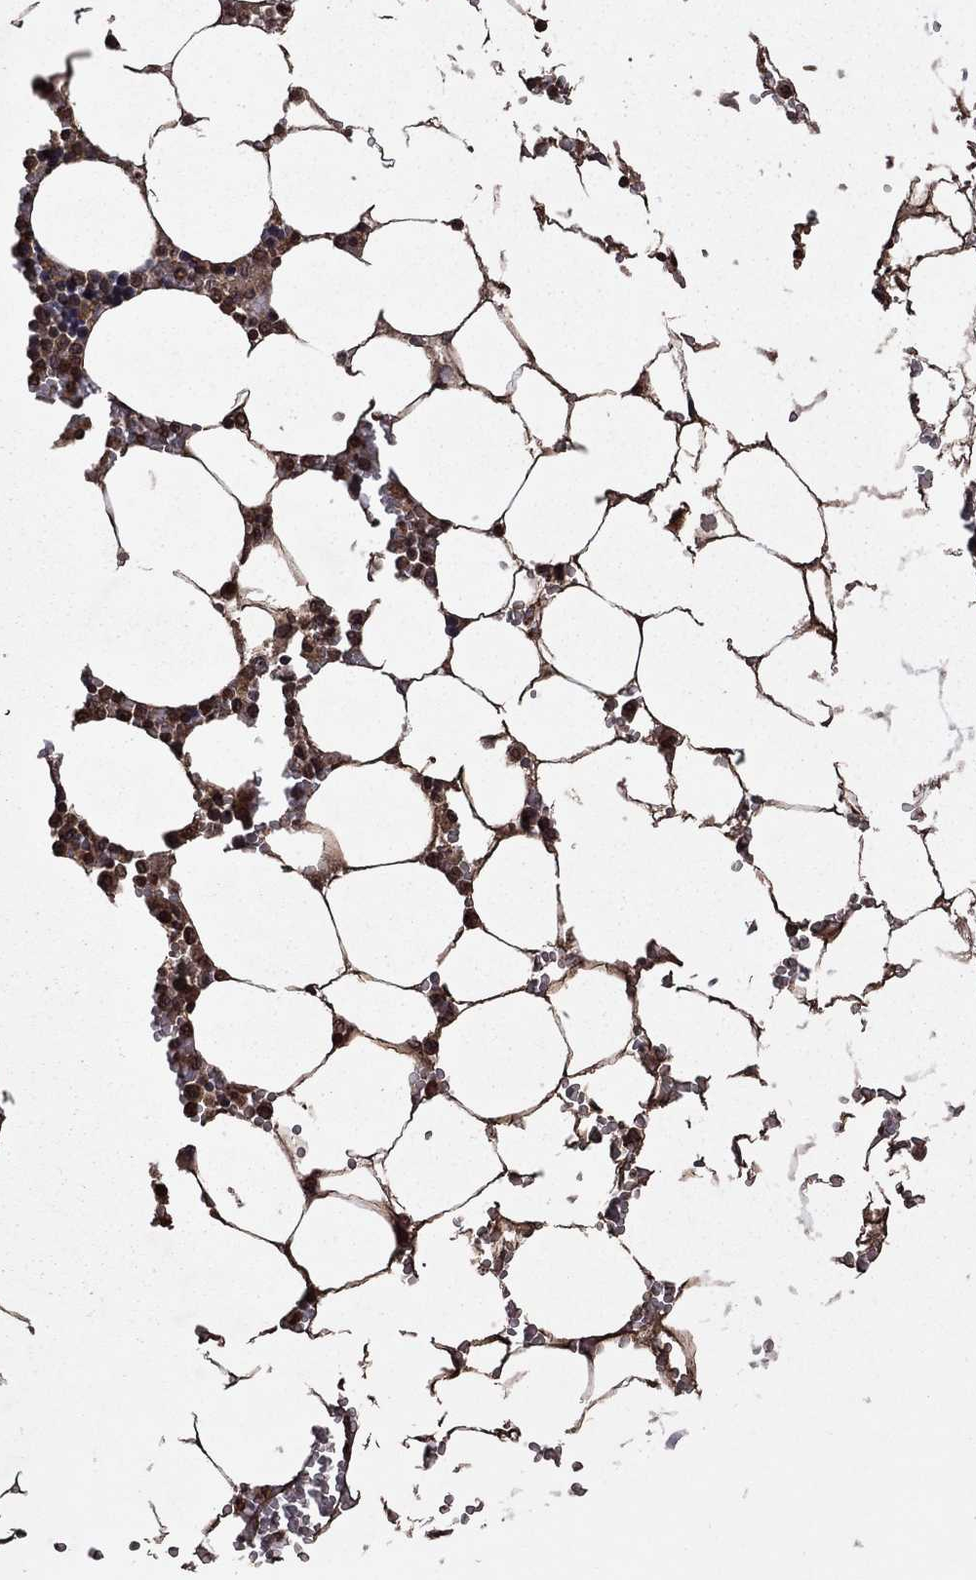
{"staining": {"intensity": "moderate", "quantity": "25%-75%", "location": "cytoplasmic/membranous,nuclear"}, "tissue": "bone marrow", "cell_type": "Hematopoietic cells", "image_type": "normal", "snomed": [{"axis": "morphology", "description": "Normal tissue, NOS"}, {"axis": "topography", "description": "Bone marrow"}], "caption": "High-magnification brightfield microscopy of benign bone marrow stained with DAB (brown) and counterstained with hematoxylin (blue). hematopoietic cells exhibit moderate cytoplasmic/membranous,nuclear positivity is present in about25%-75% of cells.", "gene": "NLGN1", "patient": {"sex": "female", "age": 64}}